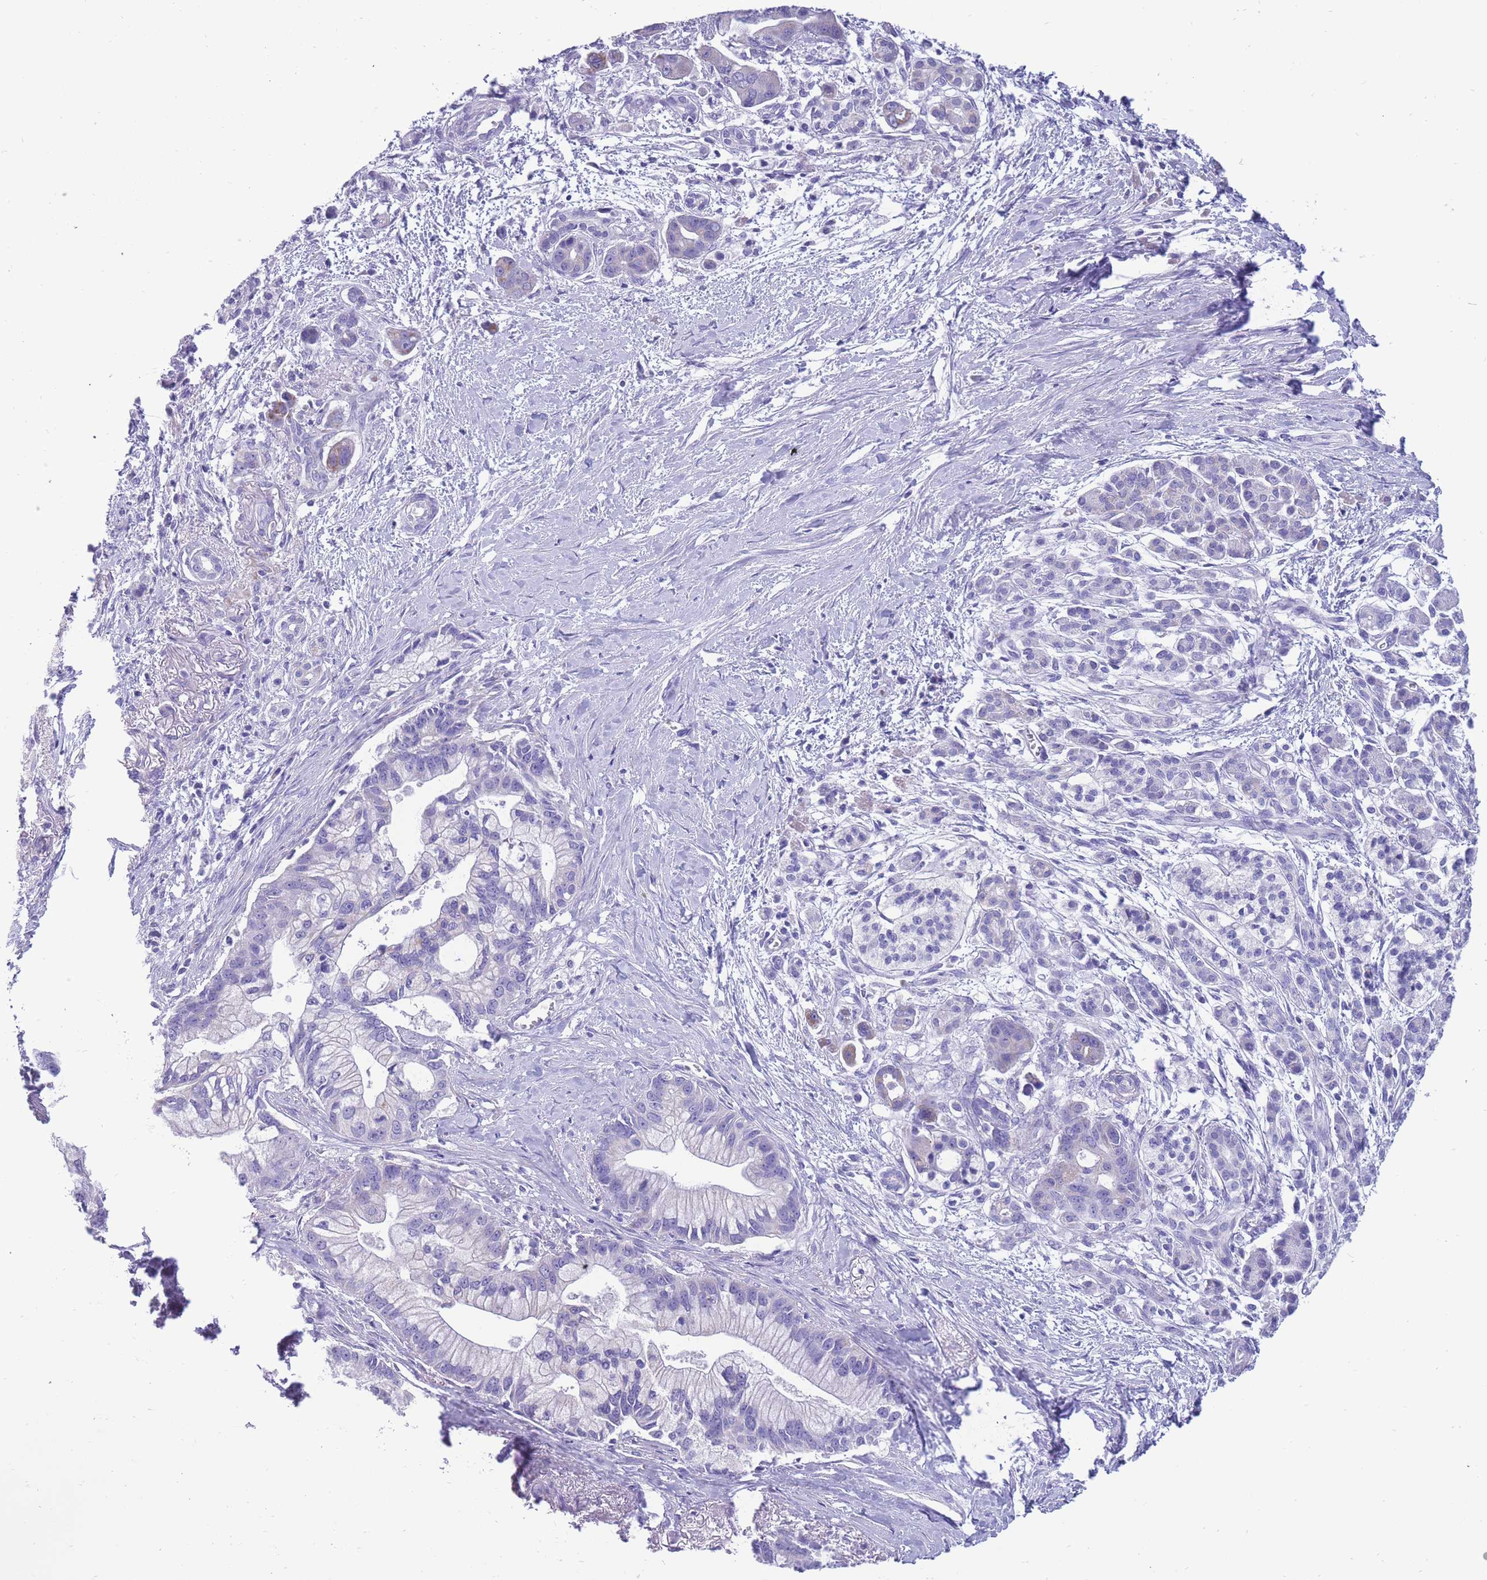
{"staining": {"intensity": "negative", "quantity": "none", "location": "none"}, "tissue": "pancreatic cancer", "cell_type": "Tumor cells", "image_type": "cancer", "snomed": [{"axis": "morphology", "description": "Adenocarcinoma, NOS"}, {"axis": "topography", "description": "Pancreas"}], "caption": "DAB (3,3'-diaminobenzidine) immunohistochemical staining of pancreatic adenocarcinoma displays no significant positivity in tumor cells.", "gene": "INTS2", "patient": {"sex": "male", "age": 68}}